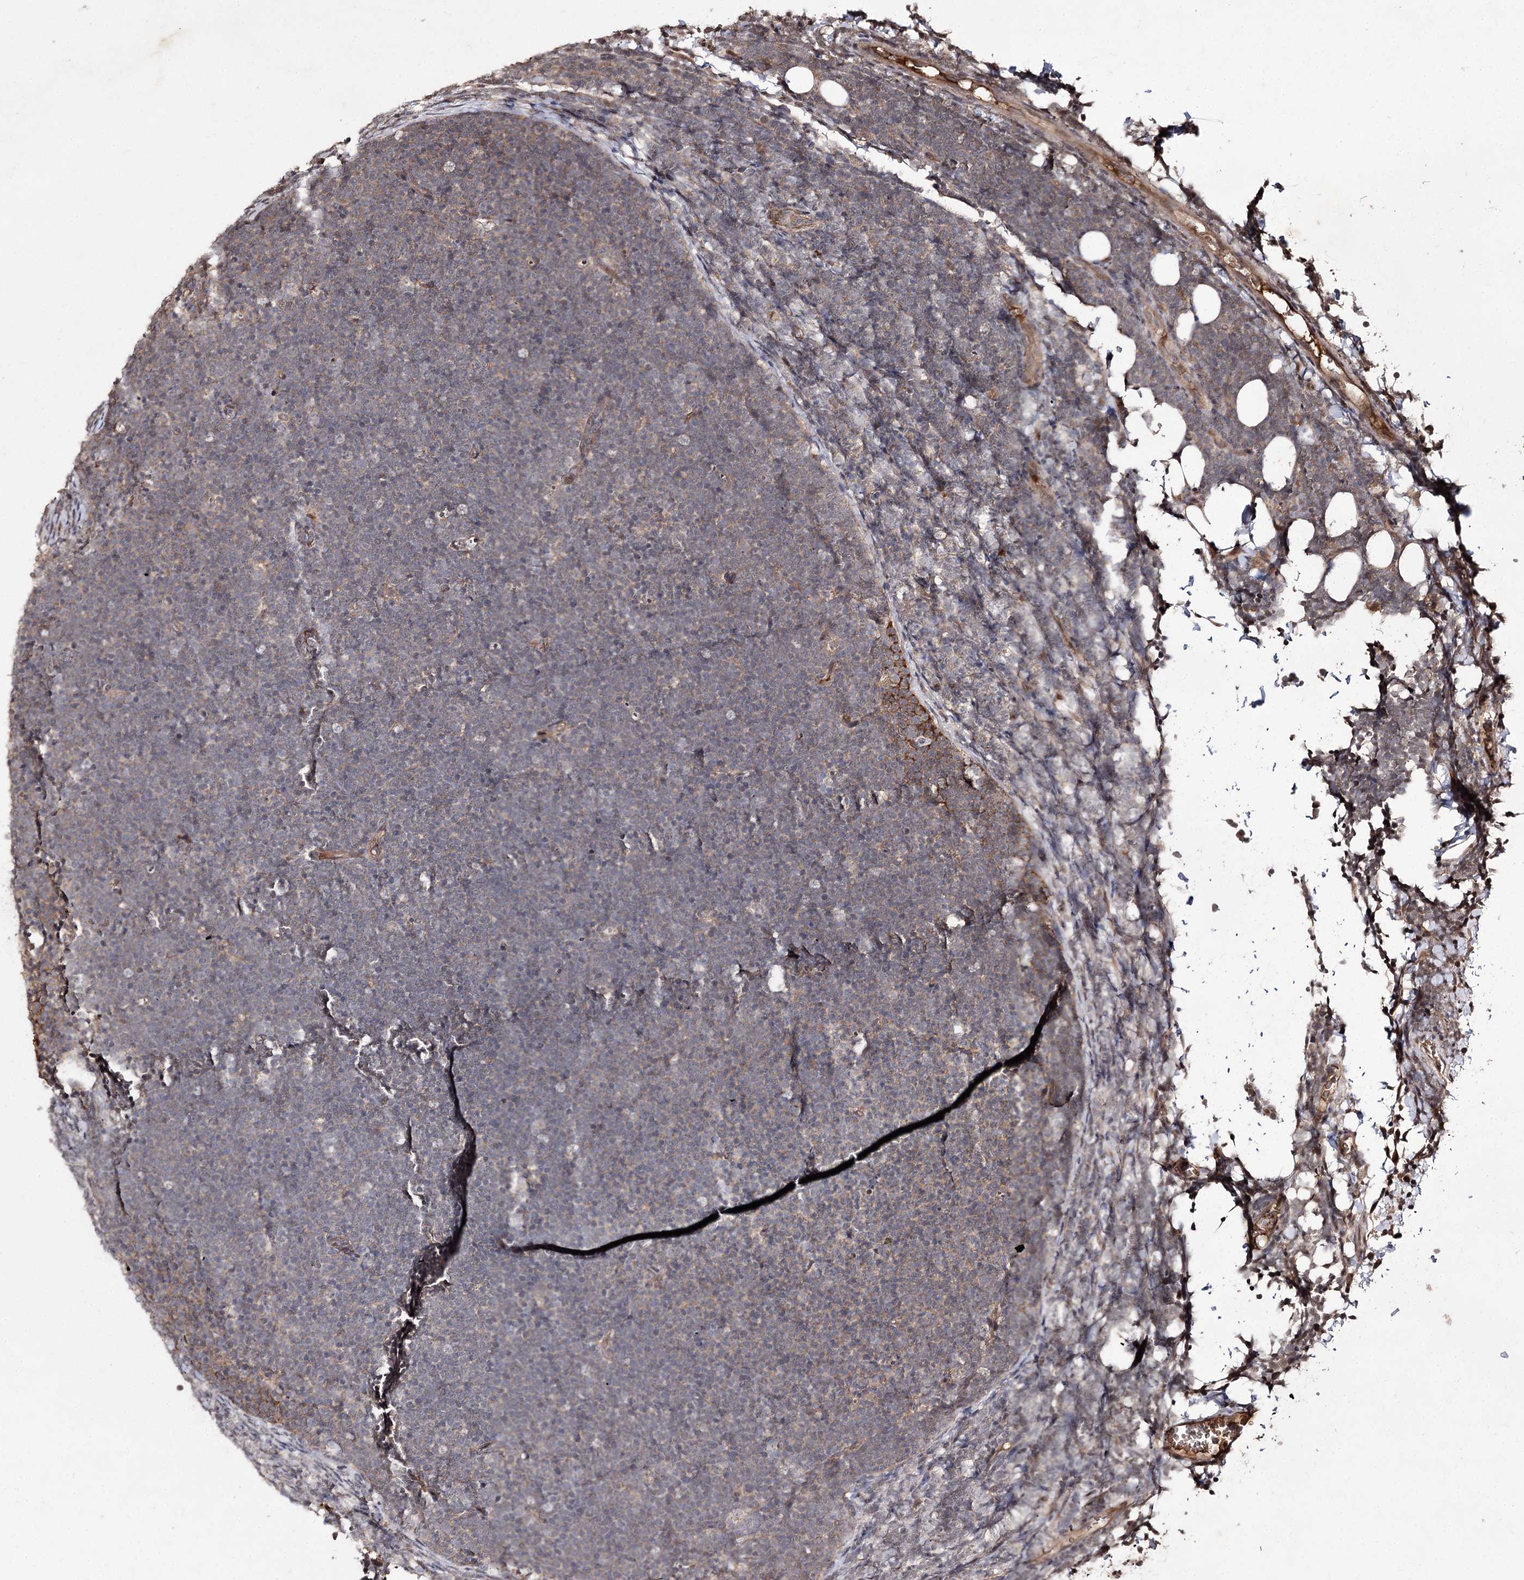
{"staining": {"intensity": "strong", "quantity": "<25%", "location": "cytoplasmic/membranous"}, "tissue": "lymphoma", "cell_type": "Tumor cells", "image_type": "cancer", "snomed": [{"axis": "morphology", "description": "Malignant lymphoma, non-Hodgkin's type, High grade"}, {"axis": "topography", "description": "Lymph node"}], "caption": "DAB immunohistochemical staining of human lymphoma reveals strong cytoplasmic/membranous protein staining in approximately <25% of tumor cells. Nuclei are stained in blue.", "gene": "FANCL", "patient": {"sex": "male", "age": 13}}